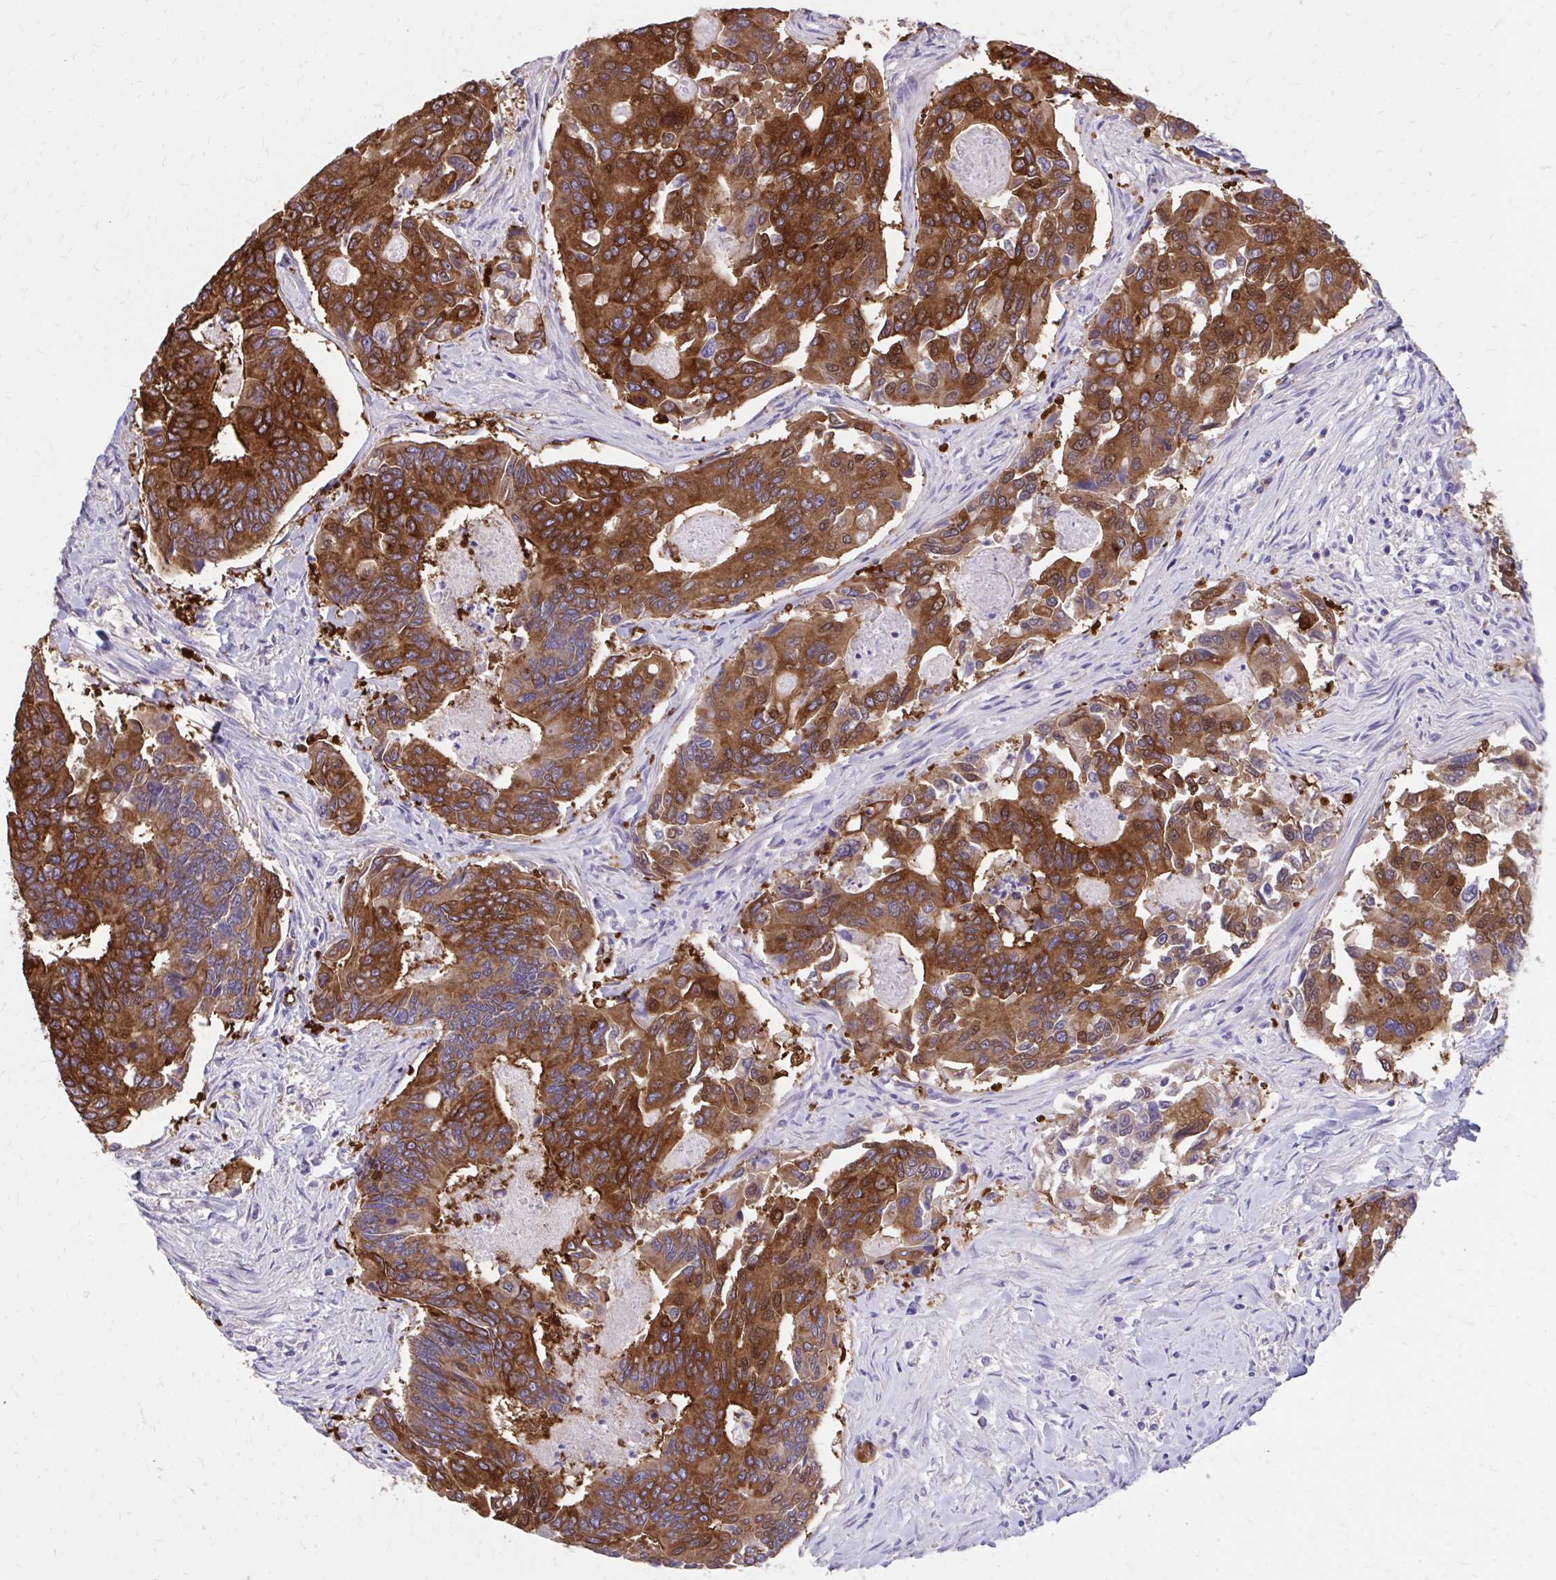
{"staining": {"intensity": "strong", "quantity": ">75%", "location": "cytoplasmic/membranous"}, "tissue": "colorectal cancer", "cell_type": "Tumor cells", "image_type": "cancer", "snomed": [{"axis": "morphology", "description": "Adenocarcinoma, NOS"}, {"axis": "topography", "description": "Colon"}], "caption": "Protein positivity by immunohistochemistry (IHC) displays strong cytoplasmic/membranous staining in approximately >75% of tumor cells in colorectal cancer.", "gene": "EPB41L1", "patient": {"sex": "female", "age": 67}}